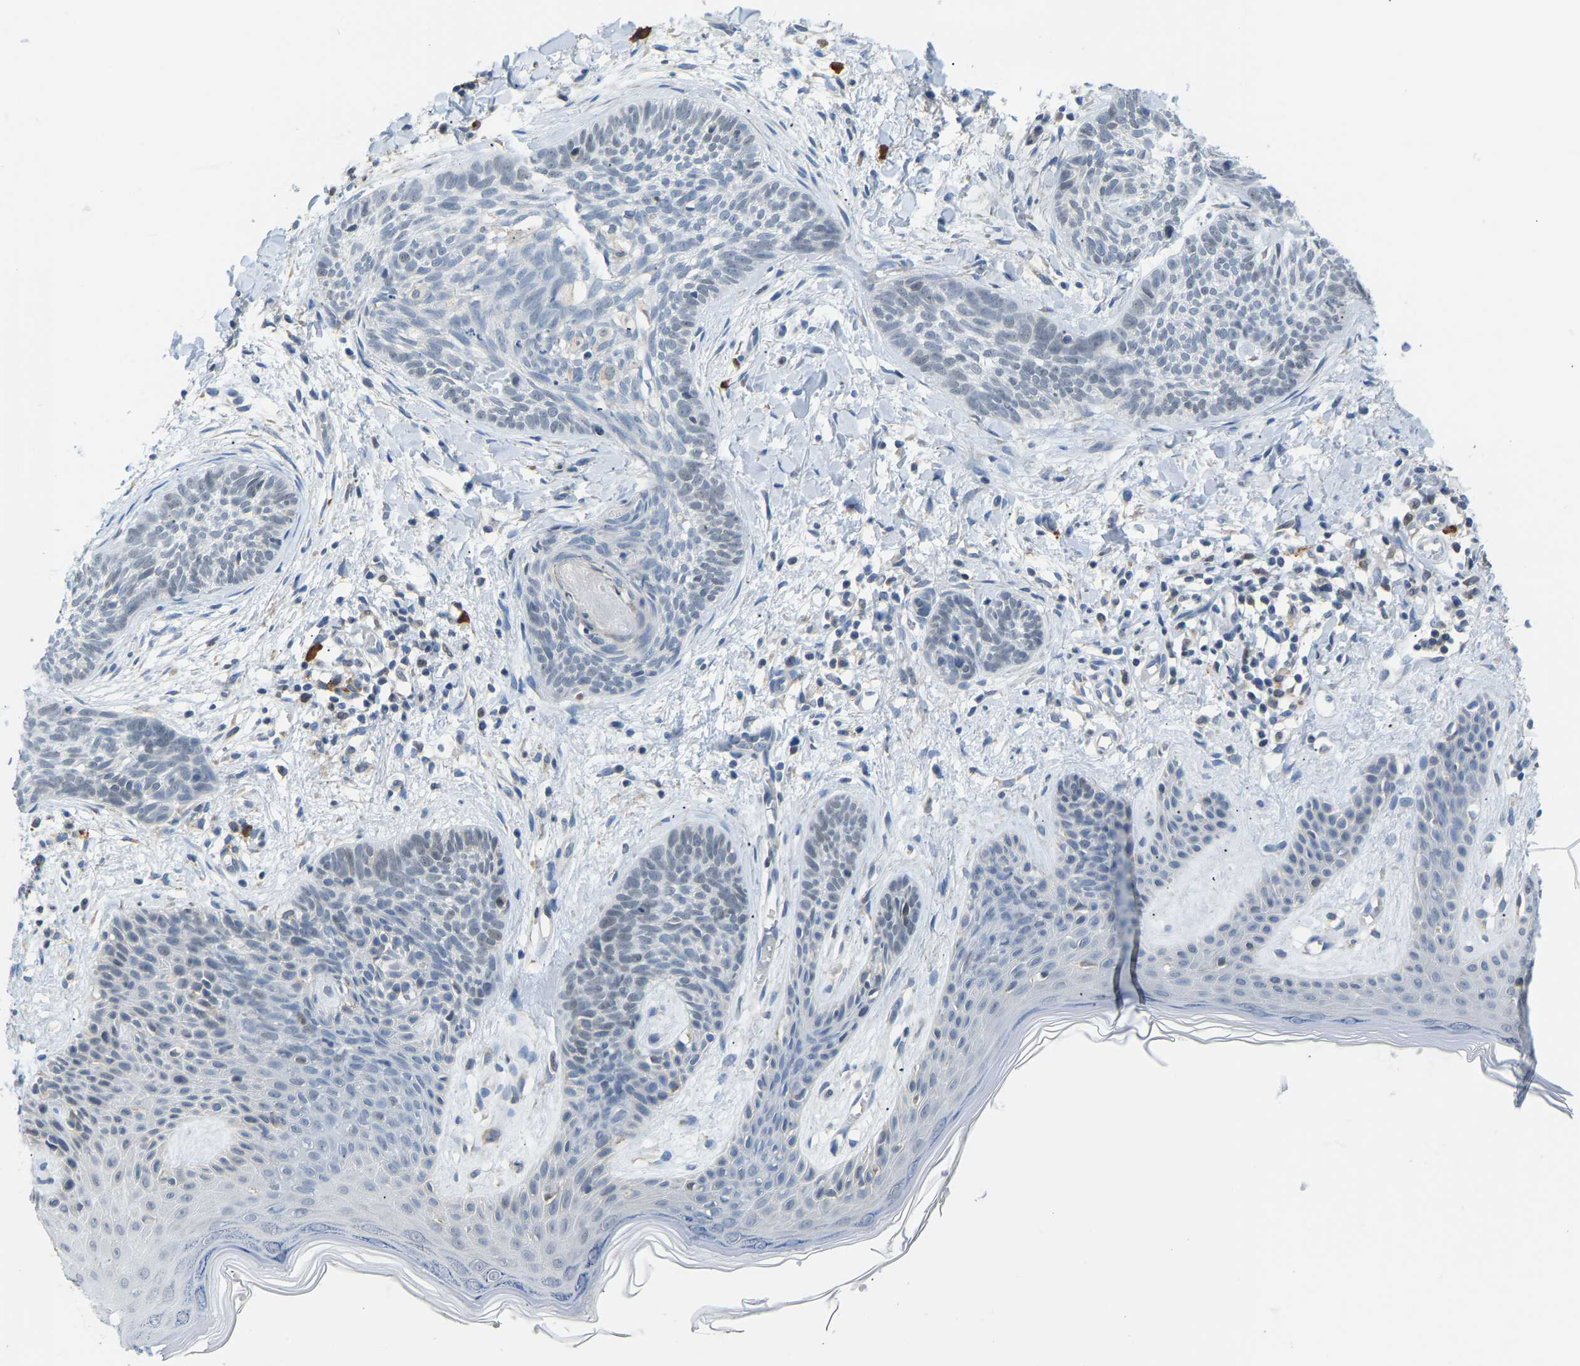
{"staining": {"intensity": "negative", "quantity": "none", "location": "none"}, "tissue": "skin cancer", "cell_type": "Tumor cells", "image_type": "cancer", "snomed": [{"axis": "morphology", "description": "Basal cell carcinoma"}, {"axis": "topography", "description": "Skin"}], "caption": "IHC micrograph of skin basal cell carcinoma stained for a protein (brown), which demonstrates no staining in tumor cells.", "gene": "VRK1", "patient": {"sex": "female", "age": 59}}